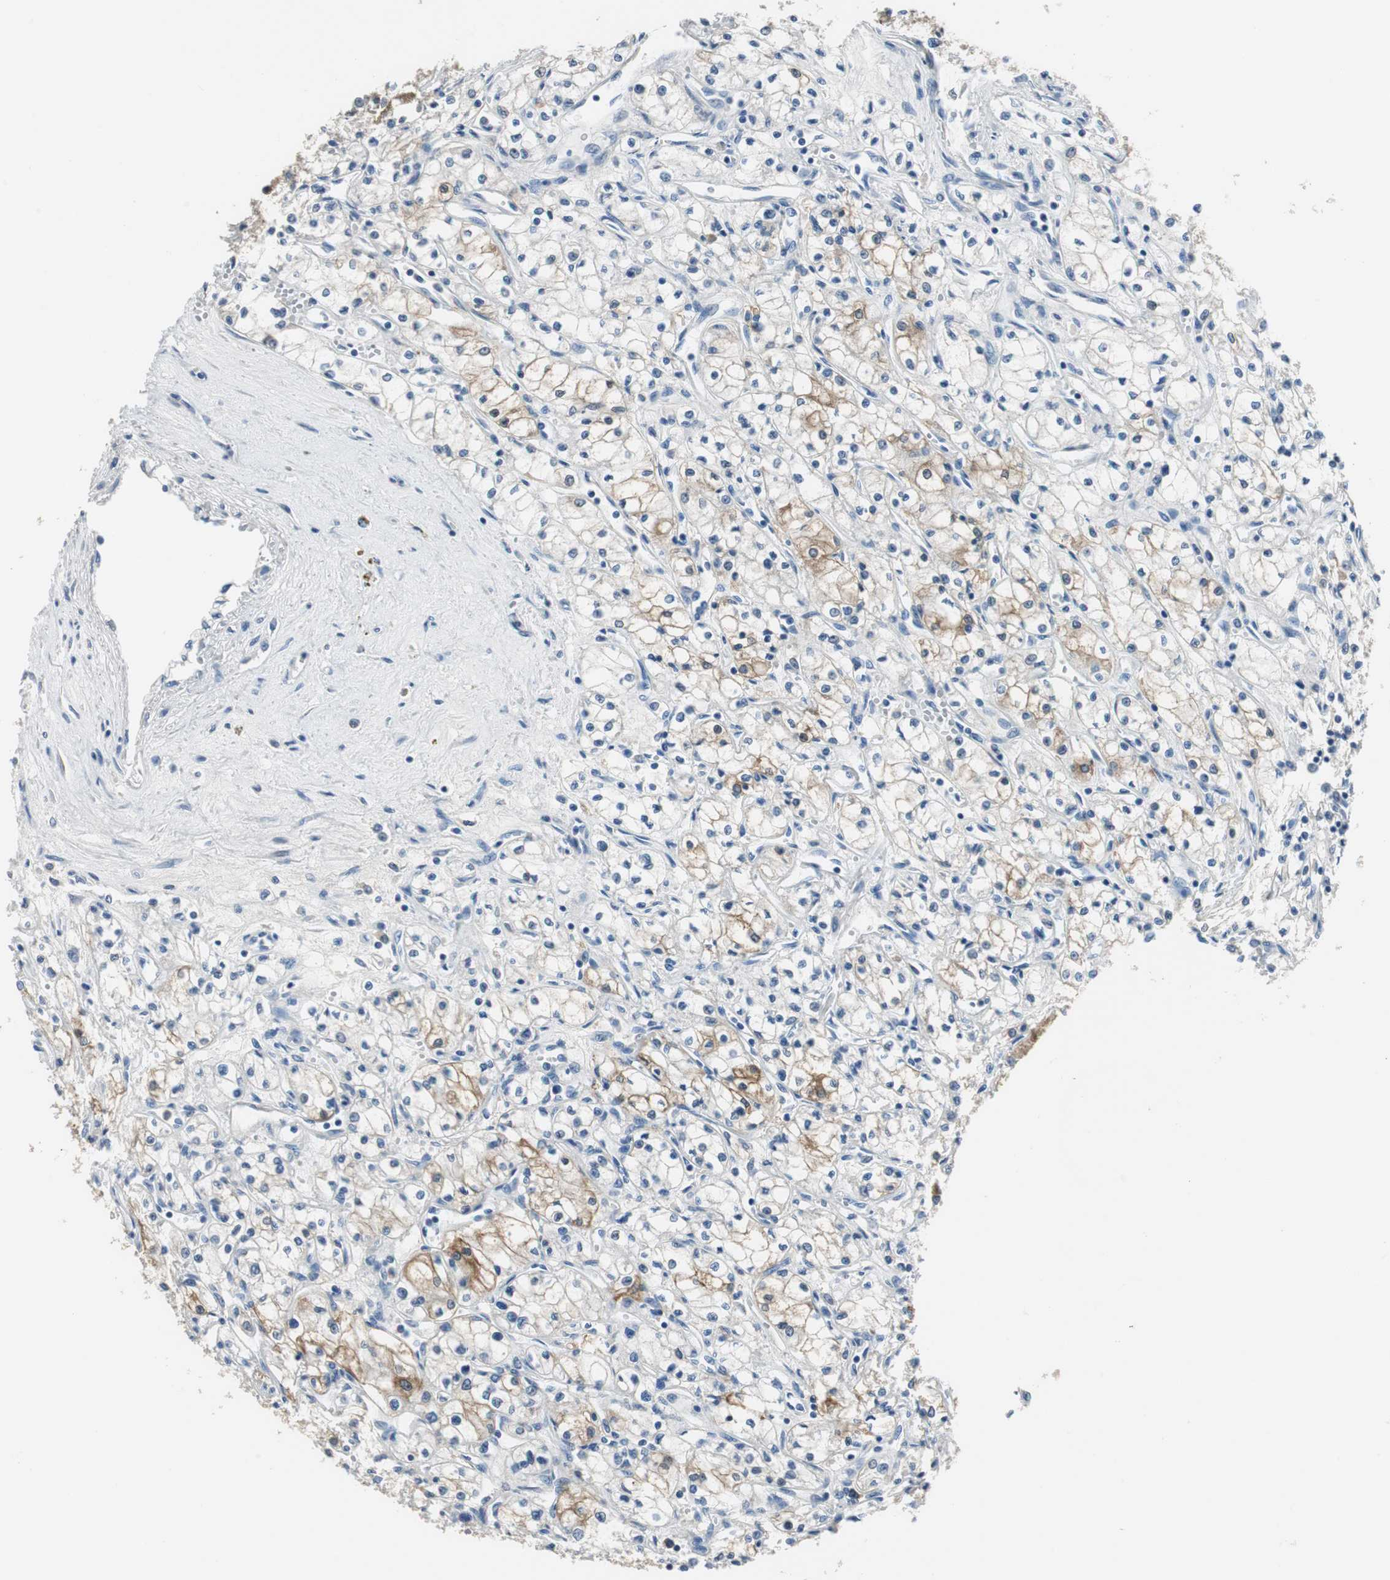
{"staining": {"intensity": "moderate", "quantity": "<25%", "location": "cytoplasmic/membranous"}, "tissue": "renal cancer", "cell_type": "Tumor cells", "image_type": "cancer", "snomed": [{"axis": "morphology", "description": "Normal tissue, NOS"}, {"axis": "morphology", "description": "Adenocarcinoma, NOS"}, {"axis": "topography", "description": "Kidney"}], "caption": "Human adenocarcinoma (renal) stained with a protein marker displays moderate staining in tumor cells.", "gene": "FBP1", "patient": {"sex": "male", "age": 59}}